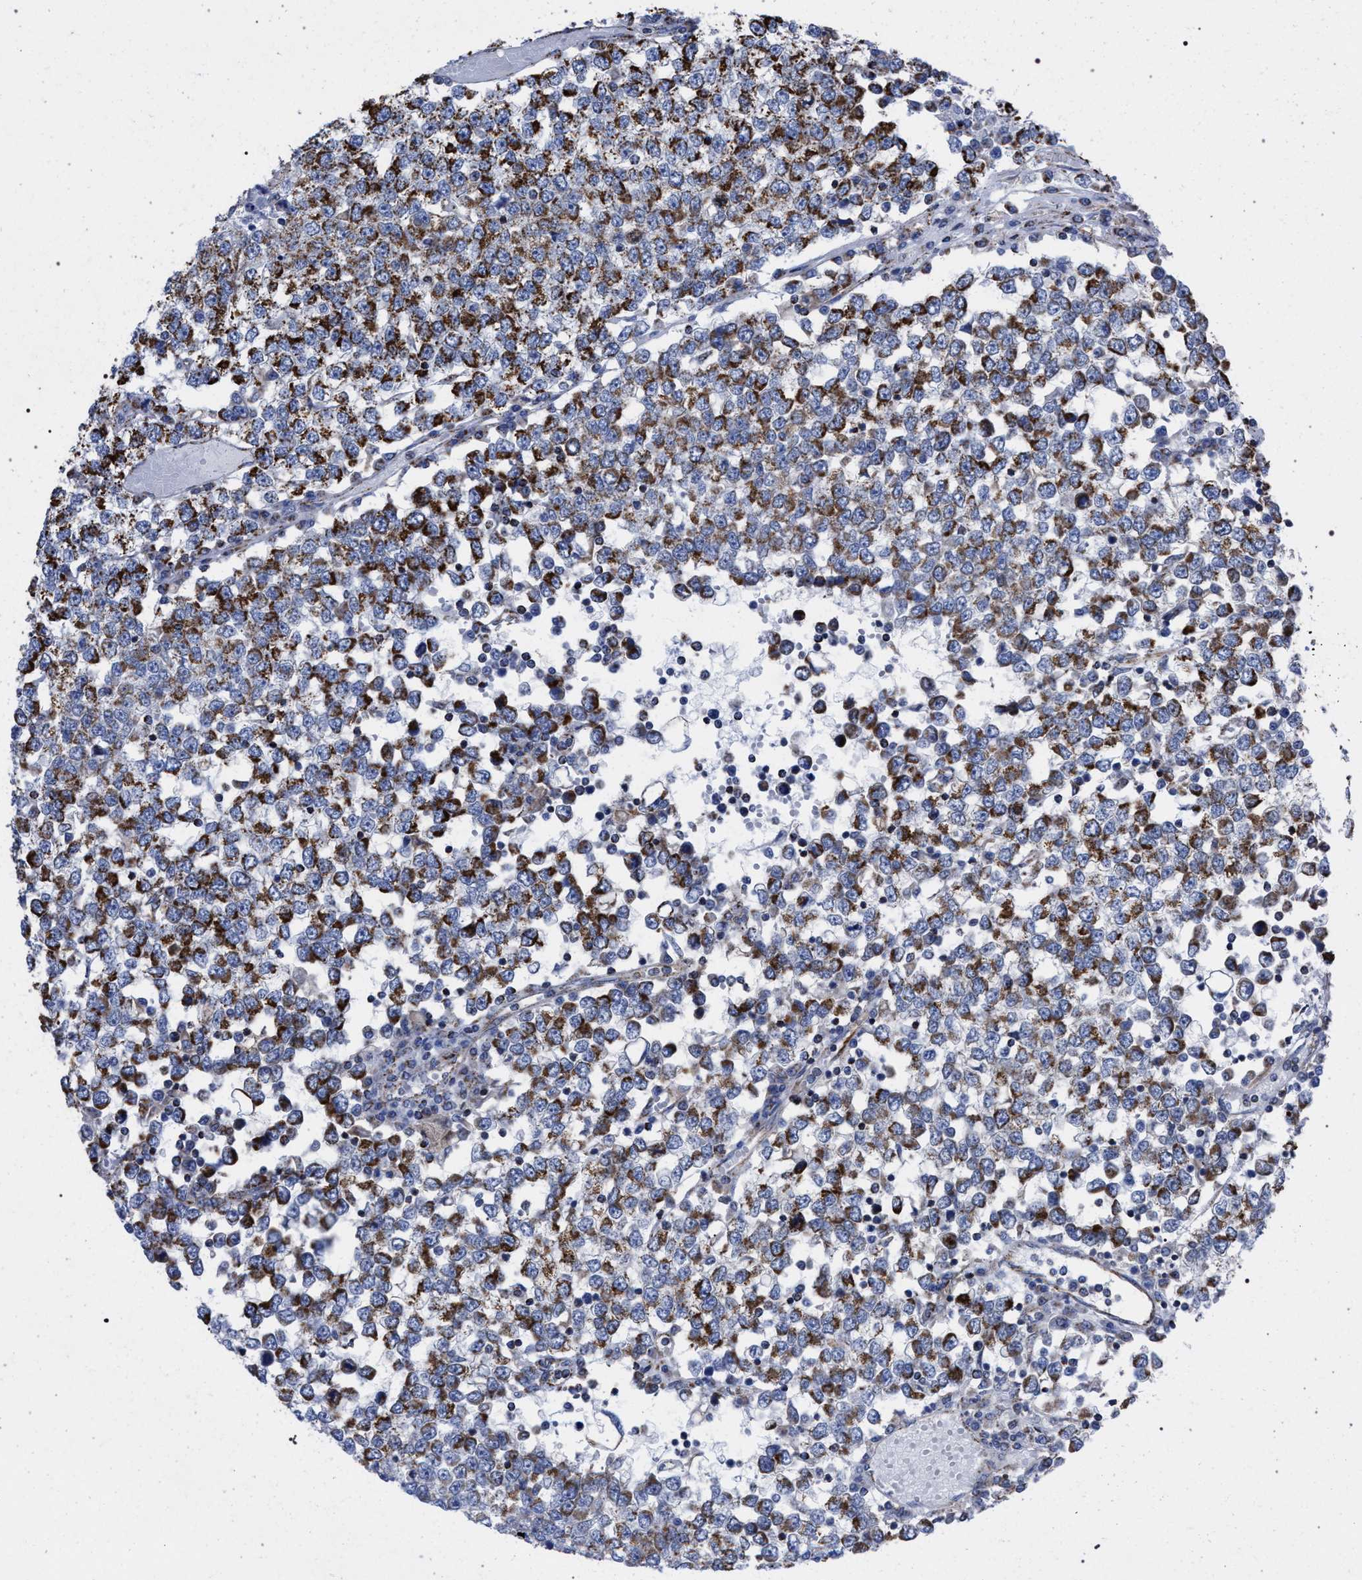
{"staining": {"intensity": "moderate", "quantity": ">75%", "location": "cytoplasmic/membranous"}, "tissue": "testis cancer", "cell_type": "Tumor cells", "image_type": "cancer", "snomed": [{"axis": "morphology", "description": "Seminoma, NOS"}, {"axis": "topography", "description": "Testis"}], "caption": "Moderate cytoplasmic/membranous positivity is seen in approximately >75% of tumor cells in testis seminoma.", "gene": "ACADS", "patient": {"sex": "male", "age": 65}}